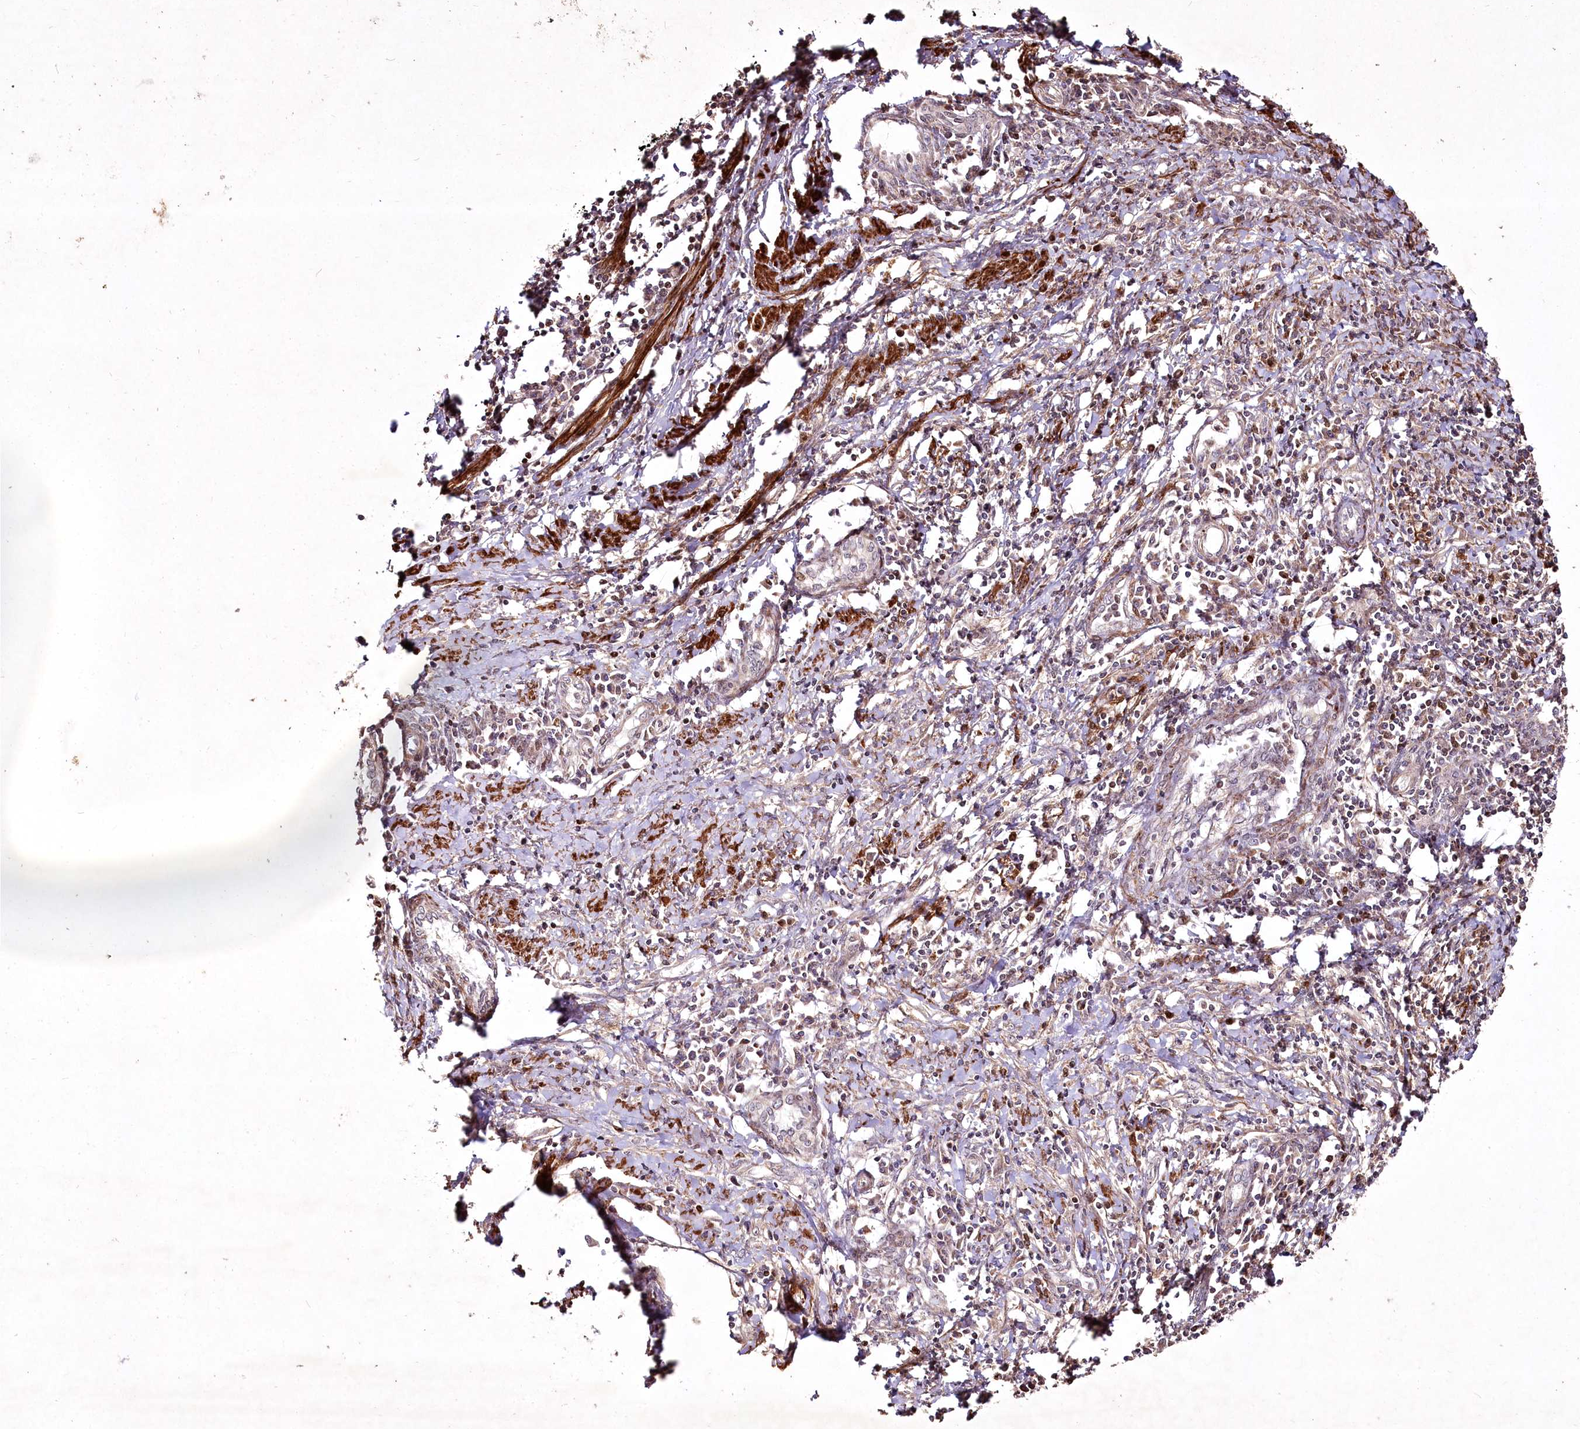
{"staining": {"intensity": "weak", "quantity": "<25%", "location": "cytoplasmic/membranous"}, "tissue": "cervical cancer", "cell_type": "Tumor cells", "image_type": "cancer", "snomed": [{"axis": "morphology", "description": "Squamous cell carcinoma, NOS"}, {"axis": "topography", "description": "Cervix"}], "caption": "Micrograph shows no protein expression in tumor cells of squamous cell carcinoma (cervical) tissue. (DAB (3,3'-diaminobenzidine) IHC, high magnification).", "gene": "PSTK", "patient": {"sex": "female", "age": 32}}